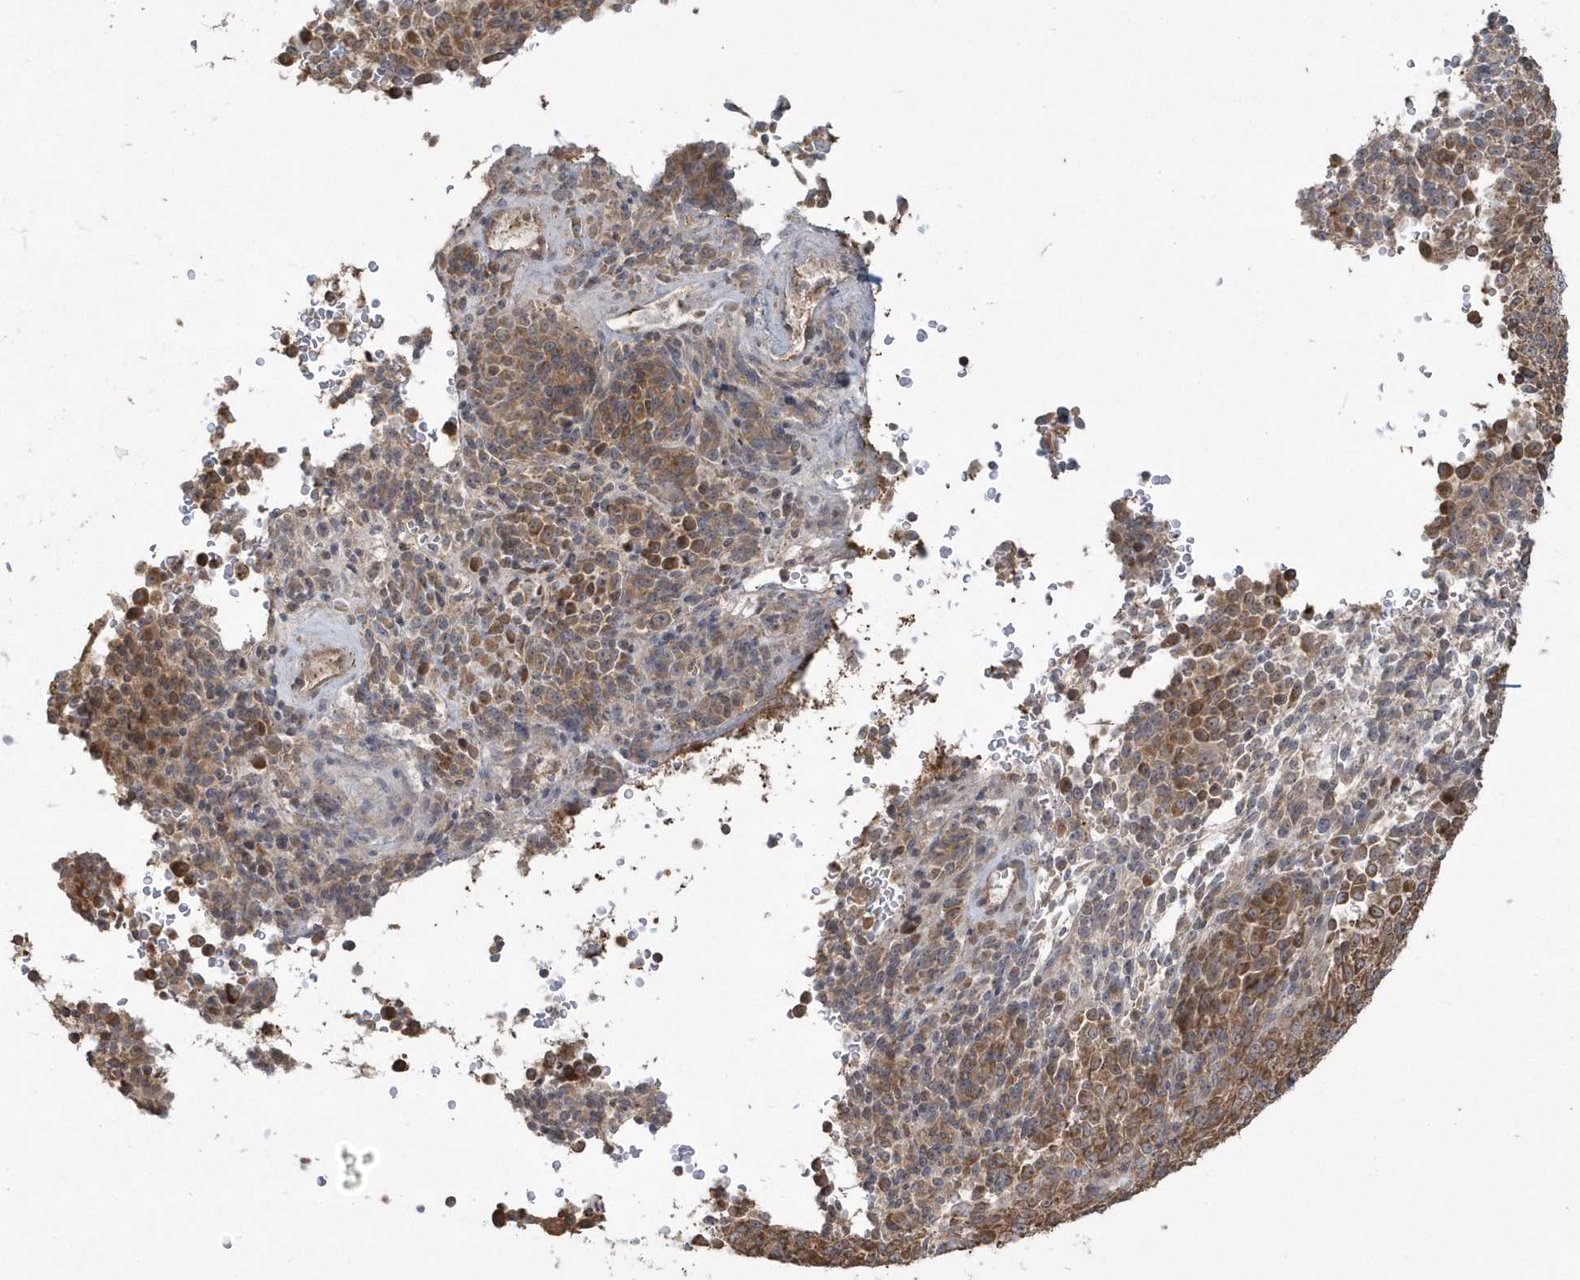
{"staining": {"intensity": "moderate", "quantity": ">75%", "location": "cytoplasmic/membranous"}, "tissue": "melanoma", "cell_type": "Tumor cells", "image_type": "cancer", "snomed": [{"axis": "morphology", "description": "Malignant melanoma, Metastatic site"}, {"axis": "topography", "description": "Brain"}], "caption": "The histopathology image demonstrates staining of melanoma, revealing moderate cytoplasmic/membranous protein staining (brown color) within tumor cells.", "gene": "ARMC8", "patient": {"sex": "female", "age": 56}}